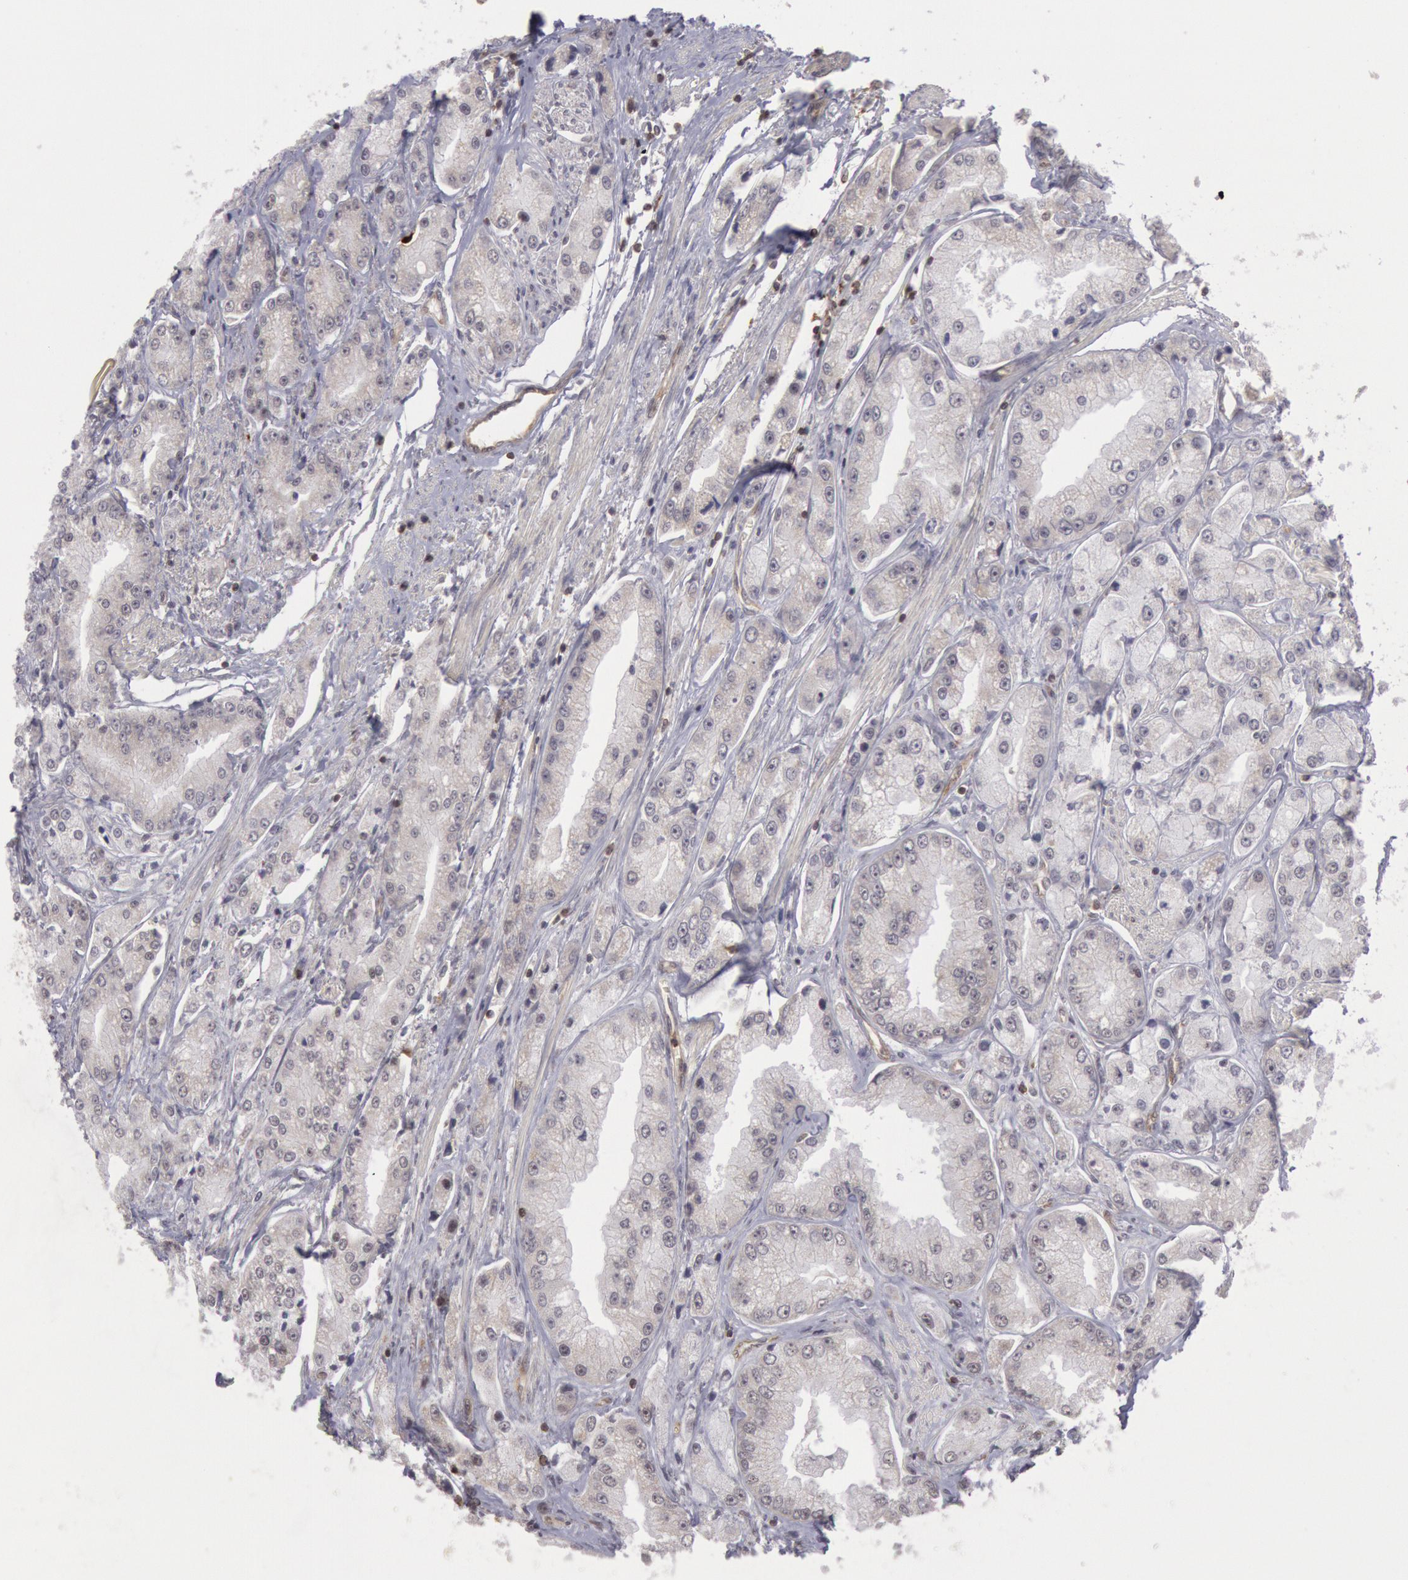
{"staining": {"intensity": "negative", "quantity": "none", "location": "none"}, "tissue": "prostate cancer", "cell_type": "Tumor cells", "image_type": "cancer", "snomed": [{"axis": "morphology", "description": "Adenocarcinoma, Medium grade"}, {"axis": "topography", "description": "Prostate"}], "caption": "Immunohistochemistry photomicrograph of prostate adenocarcinoma (medium-grade) stained for a protein (brown), which displays no positivity in tumor cells.", "gene": "TAP2", "patient": {"sex": "male", "age": 72}}